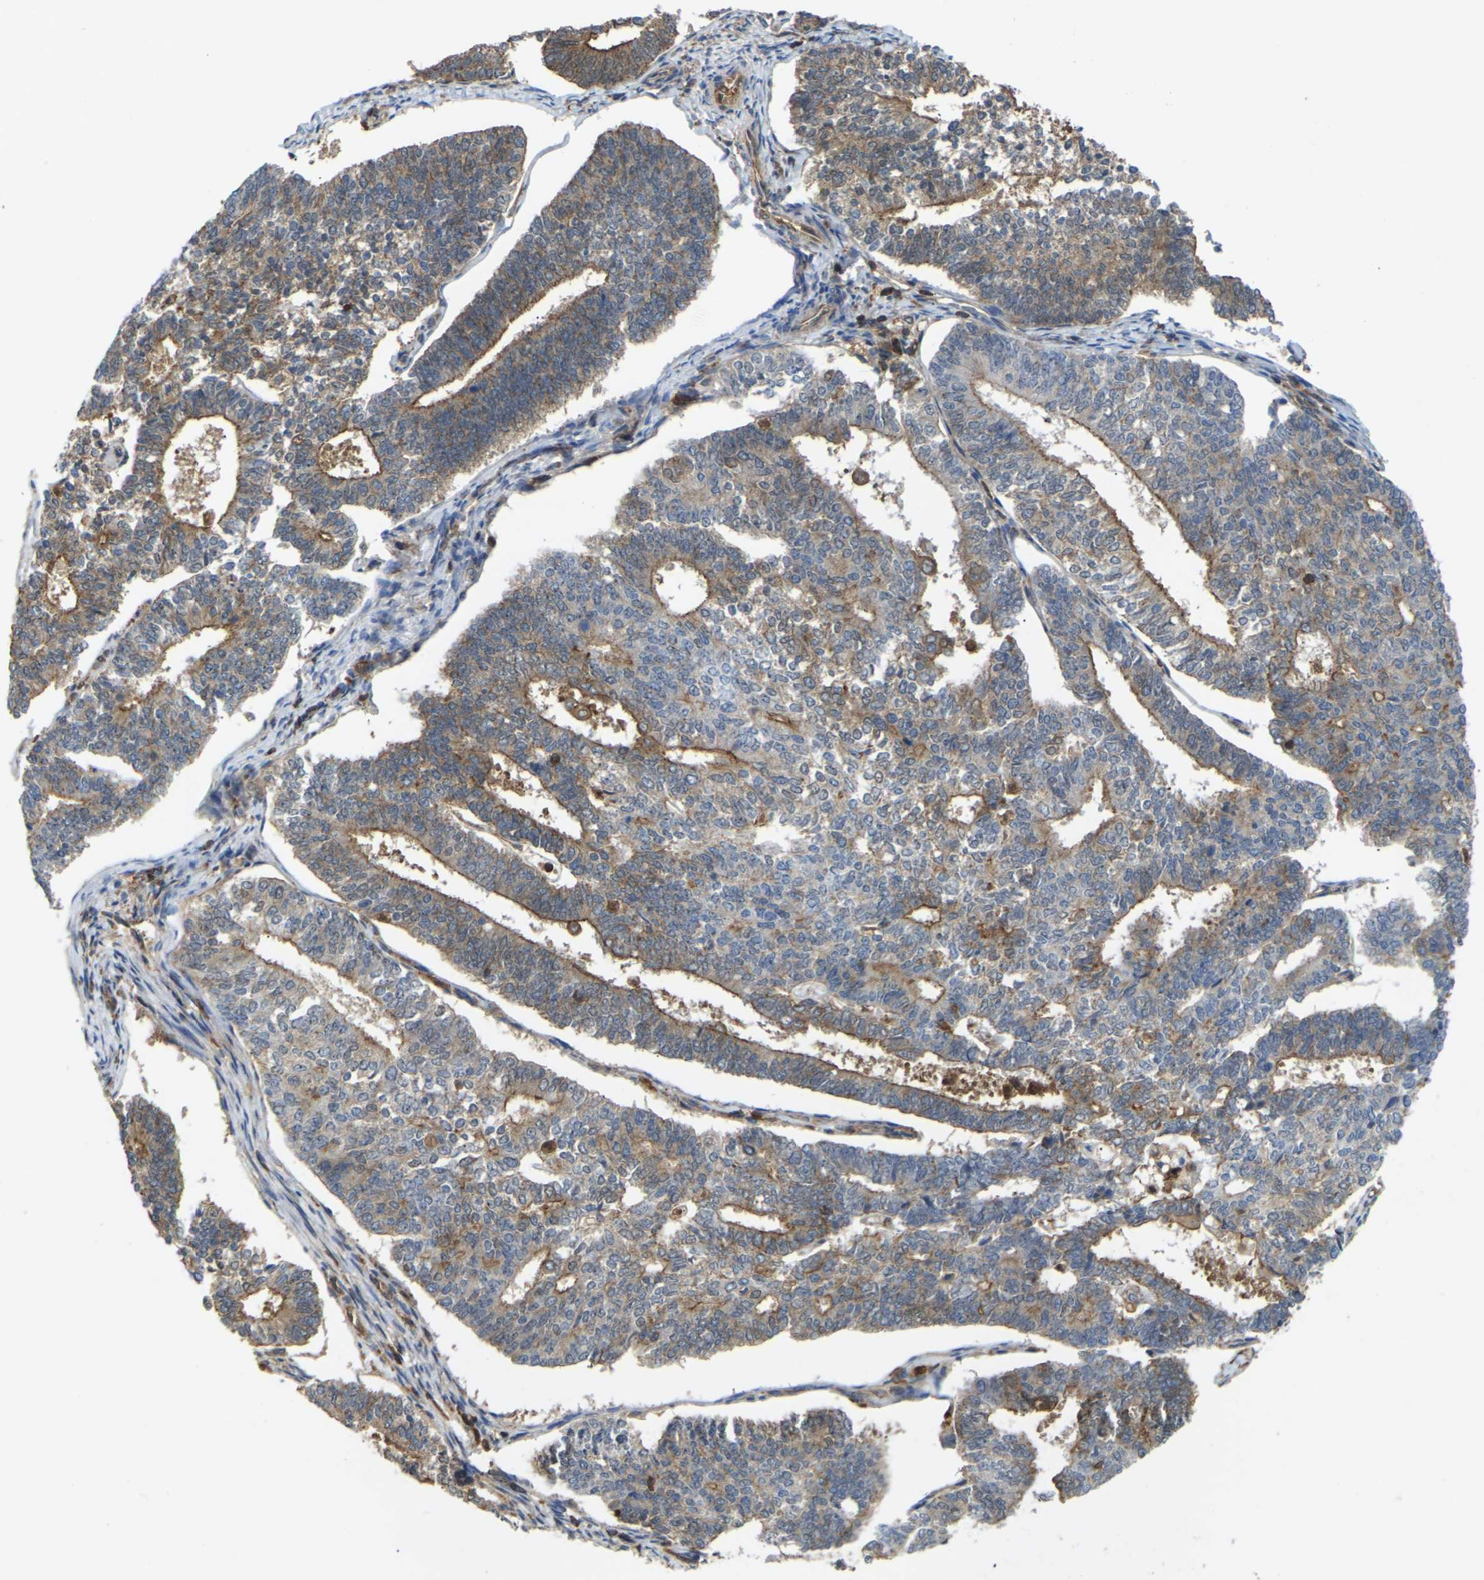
{"staining": {"intensity": "moderate", "quantity": "25%-75%", "location": "cytoplasmic/membranous"}, "tissue": "endometrial cancer", "cell_type": "Tumor cells", "image_type": "cancer", "snomed": [{"axis": "morphology", "description": "Adenocarcinoma, NOS"}, {"axis": "topography", "description": "Endometrium"}], "caption": "DAB immunohistochemical staining of endometrial cancer (adenocarcinoma) displays moderate cytoplasmic/membranous protein expression in approximately 25%-75% of tumor cells. The staining is performed using DAB brown chromogen to label protein expression. The nuclei are counter-stained blue using hematoxylin.", "gene": "IQGAP1", "patient": {"sex": "female", "age": 70}}